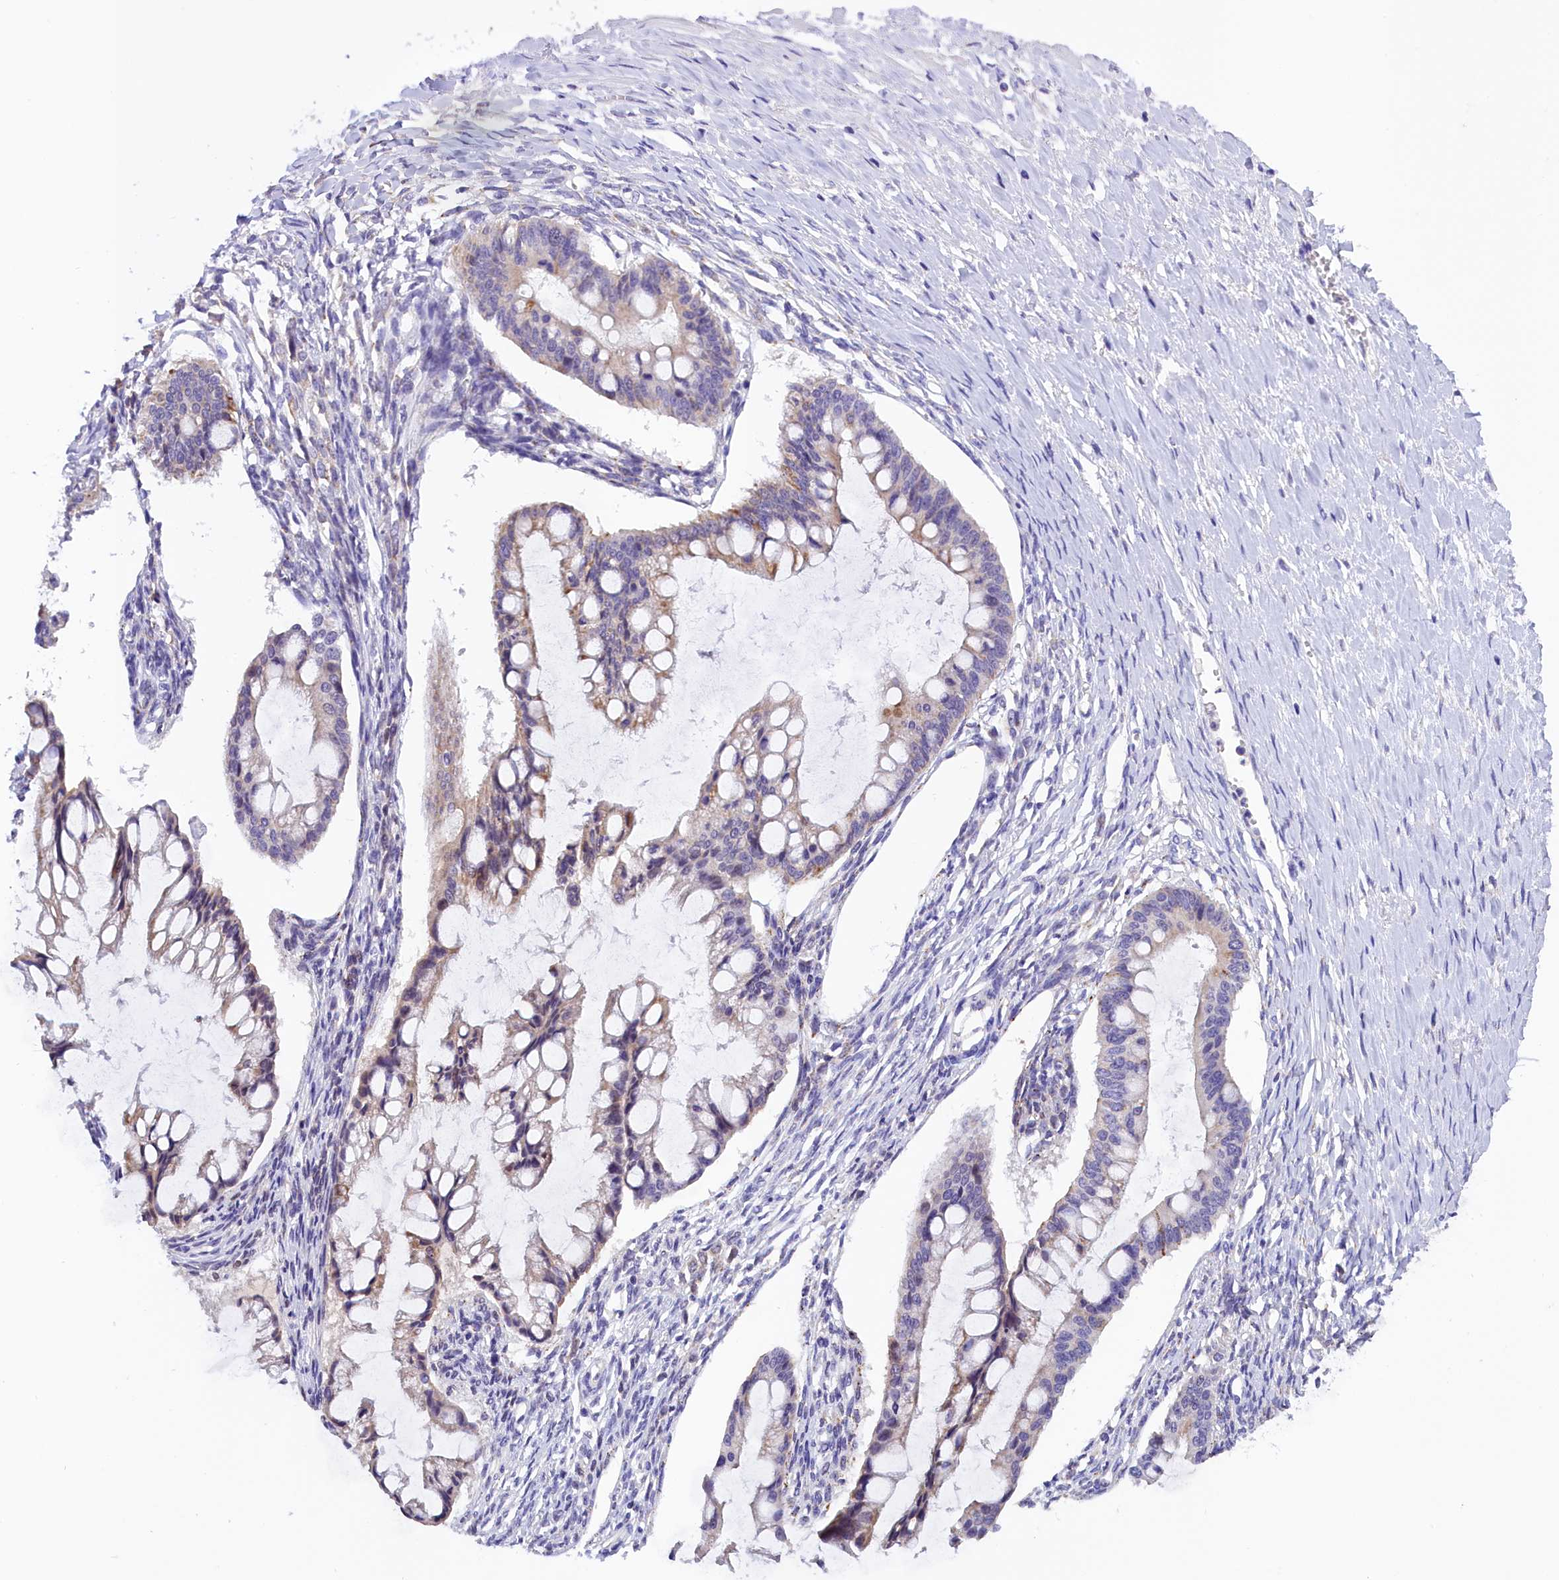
{"staining": {"intensity": "weak", "quantity": "25%-75%", "location": "cytoplasmic/membranous"}, "tissue": "ovarian cancer", "cell_type": "Tumor cells", "image_type": "cancer", "snomed": [{"axis": "morphology", "description": "Cystadenocarcinoma, mucinous, NOS"}, {"axis": "topography", "description": "Ovary"}], "caption": "Immunohistochemistry (IHC) image of ovarian mucinous cystadenocarcinoma stained for a protein (brown), which exhibits low levels of weak cytoplasmic/membranous staining in approximately 25%-75% of tumor cells.", "gene": "ABAT", "patient": {"sex": "female", "age": 73}}